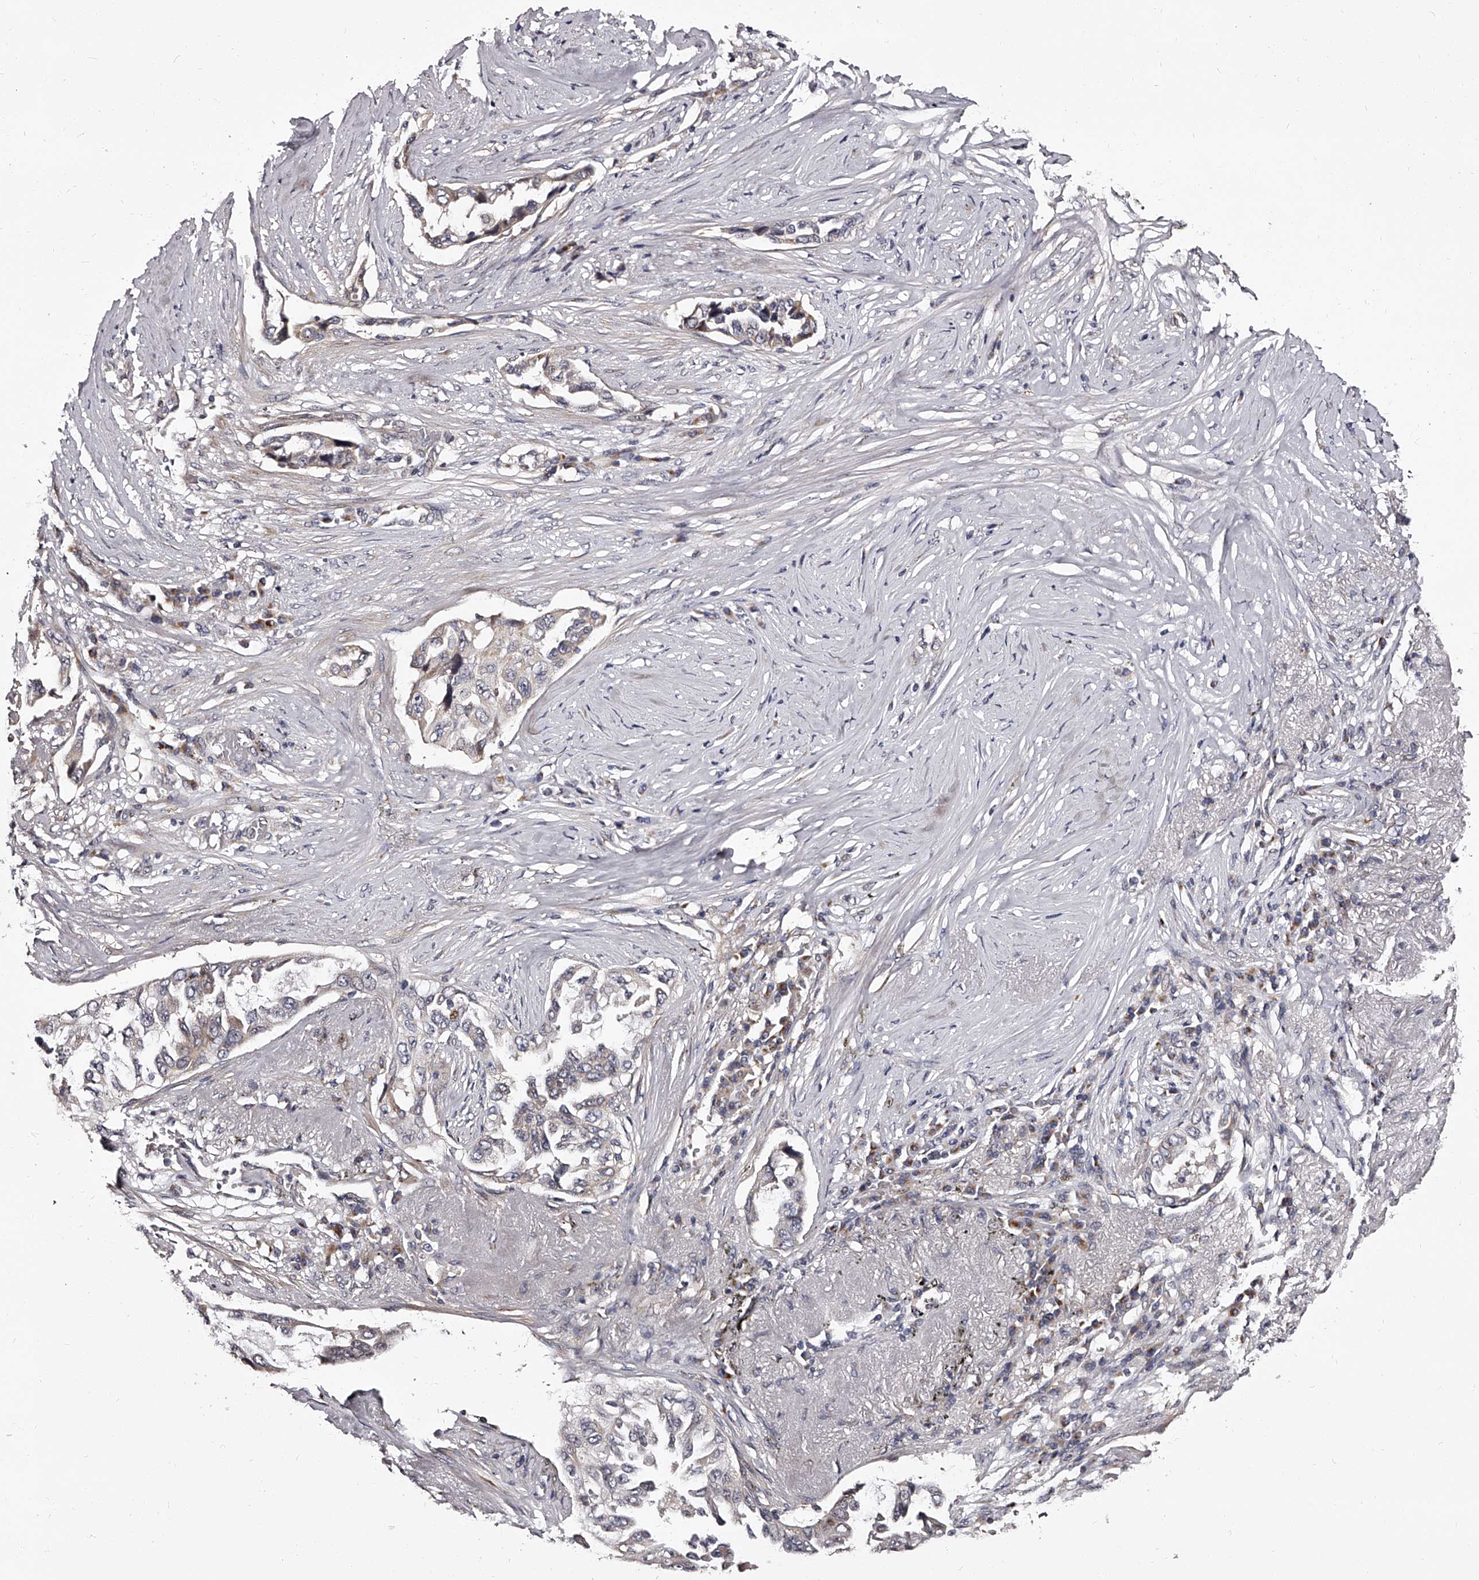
{"staining": {"intensity": "weak", "quantity": "<25%", "location": "cytoplasmic/membranous"}, "tissue": "lung cancer", "cell_type": "Tumor cells", "image_type": "cancer", "snomed": [{"axis": "morphology", "description": "Adenocarcinoma, NOS"}, {"axis": "topography", "description": "Lung"}], "caption": "This is an immunohistochemistry (IHC) image of lung cancer (adenocarcinoma). There is no positivity in tumor cells.", "gene": "RSC1A1", "patient": {"sex": "female", "age": 51}}